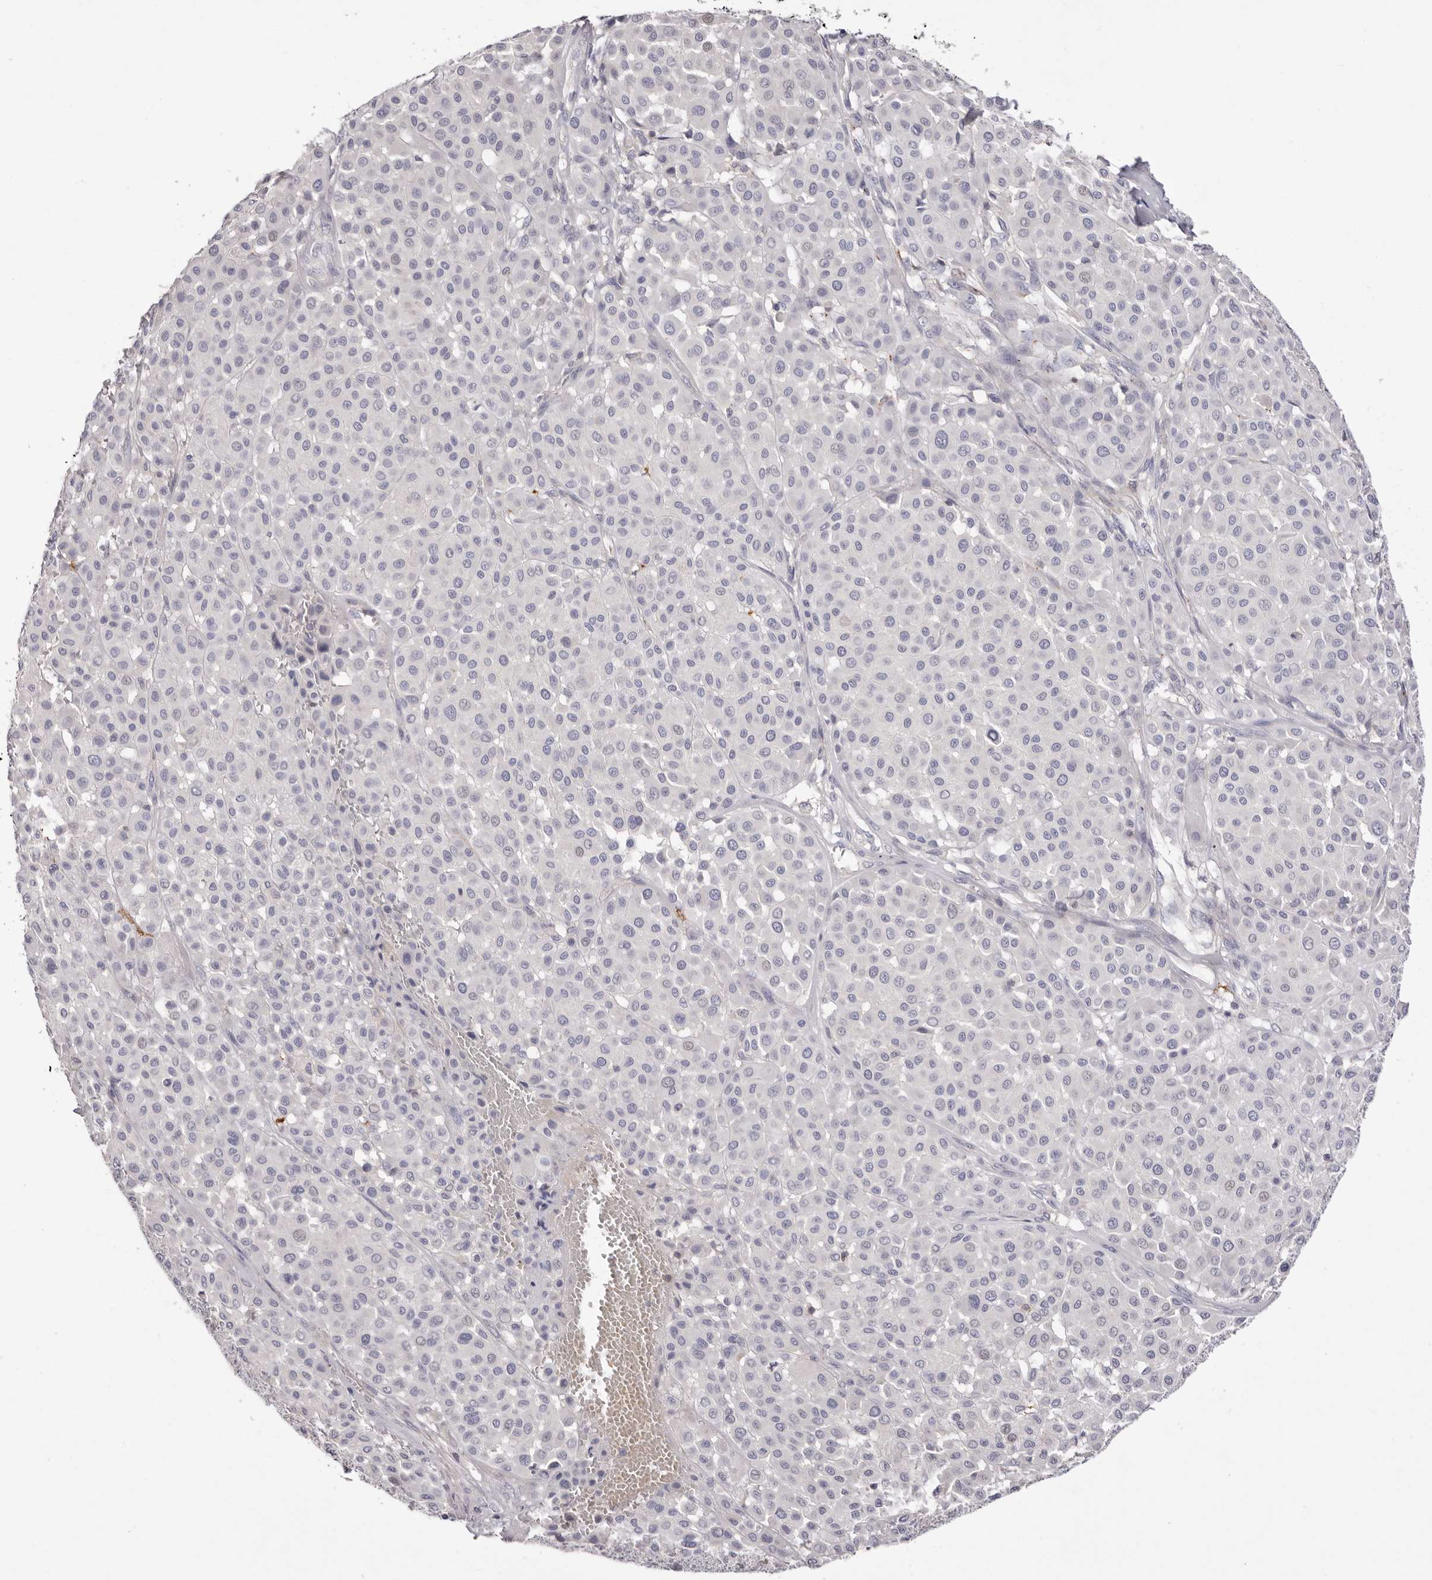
{"staining": {"intensity": "negative", "quantity": "none", "location": "none"}, "tissue": "melanoma", "cell_type": "Tumor cells", "image_type": "cancer", "snomed": [{"axis": "morphology", "description": "Malignant melanoma, Metastatic site"}, {"axis": "topography", "description": "Soft tissue"}], "caption": "There is no significant expression in tumor cells of malignant melanoma (metastatic site). (DAB IHC, high magnification).", "gene": "S1PR5", "patient": {"sex": "male", "age": 41}}